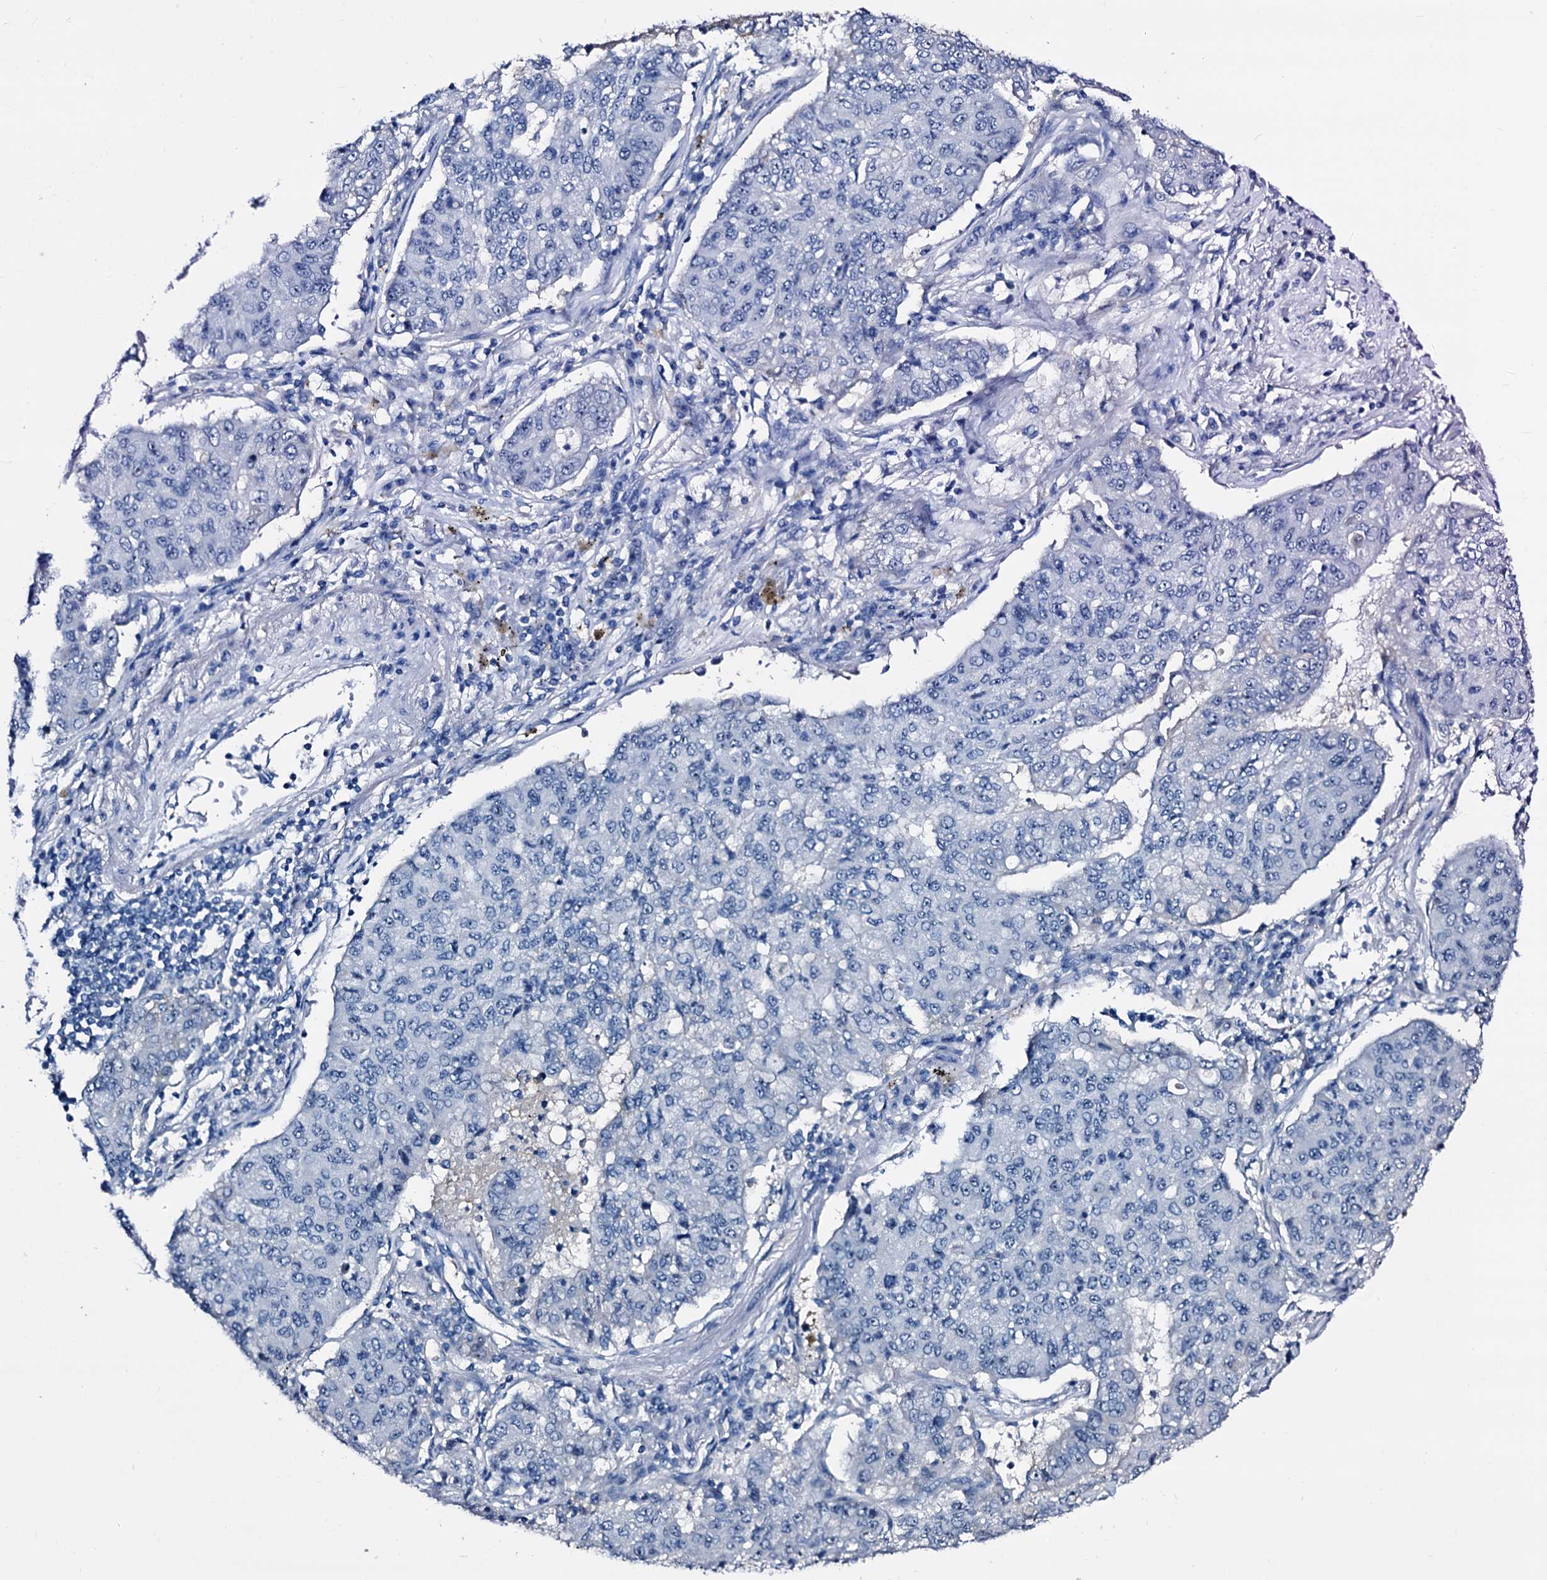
{"staining": {"intensity": "negative", "quantity": "none", "location": "none"}, "tissue": "lung cancer", "cell_type": "Tumor cells", "image_type": "cancer", "snomed": [{"axis": "morphology", "description": "Squamous cell carcinoma, NOS"}, {"axis": "topography", "description": "Lung"}], "caption": "DAB (3,3'-diaminobenzidine) immunohistochemical staining of squamous cell carcinoma (lung) shows no significant staining in tumor cells. (DAB (3,3'-diaminobenzidine) IHC with hematoxylin counter stain).", "gene": "EMG1", "patient": {"sex": "male", "age": 74}}